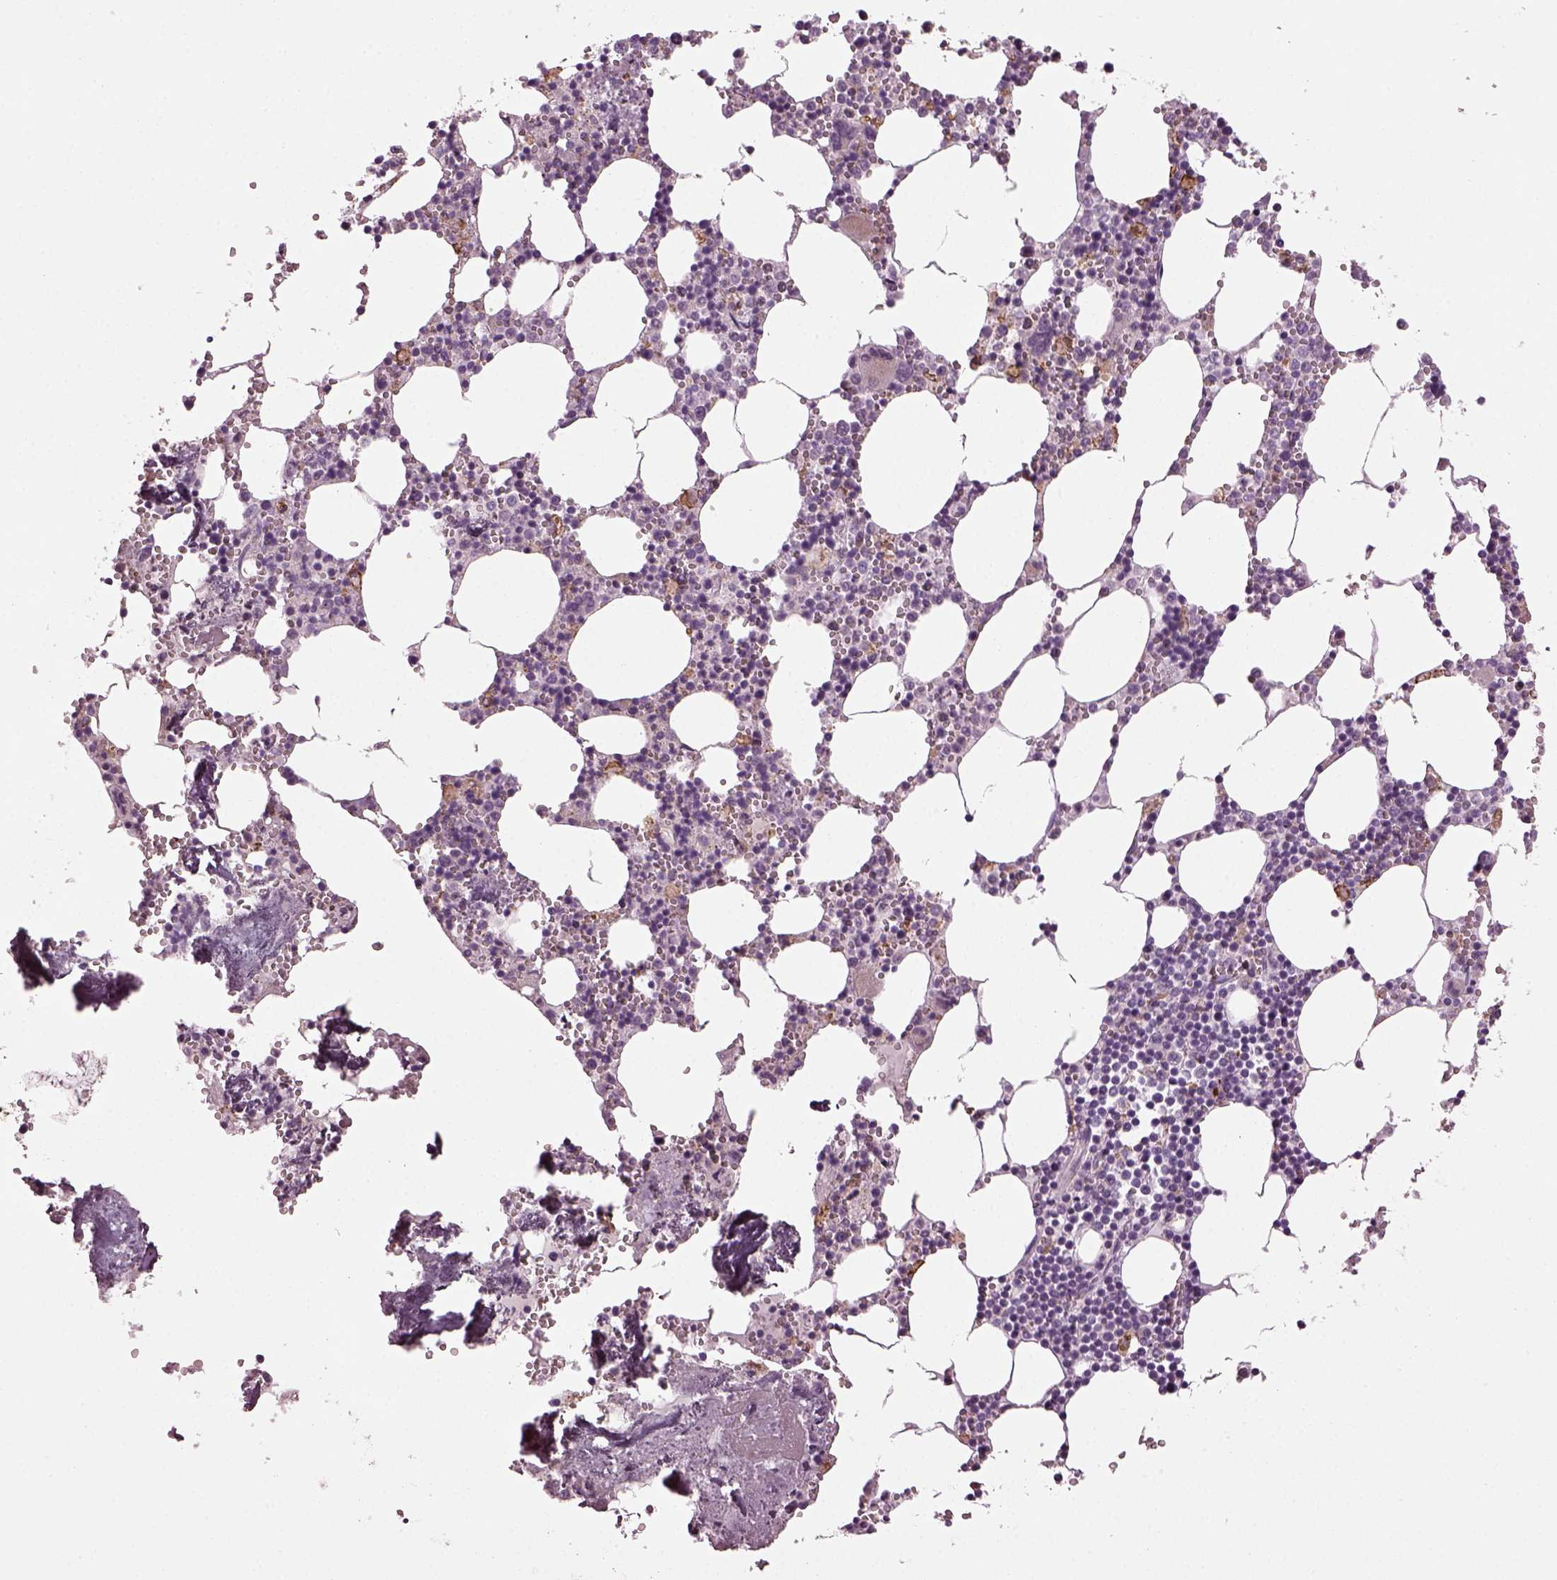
{"staining": {"intensity": "moderate", "quantity": "<25%", "location": "cytoplasmic/membranous"}, "tissue": "bone marrow", "cell_type": "Hematopoietic cells", "image_type": "normal", "snomed": [{"axis": "morphology", "description": "Normal tissue, NOS"}, {"axis": "topography", "description": "Bone marrow"}], "caption": "This micrograph shows immunohistochemistry staining of benign bone marrow, with low moderate cytoplasmic/membranous positivity in approximately <25% of hematopoietic cells.", "gene": "TMEM231", "patient": {"sex": "male", "age": 54}}